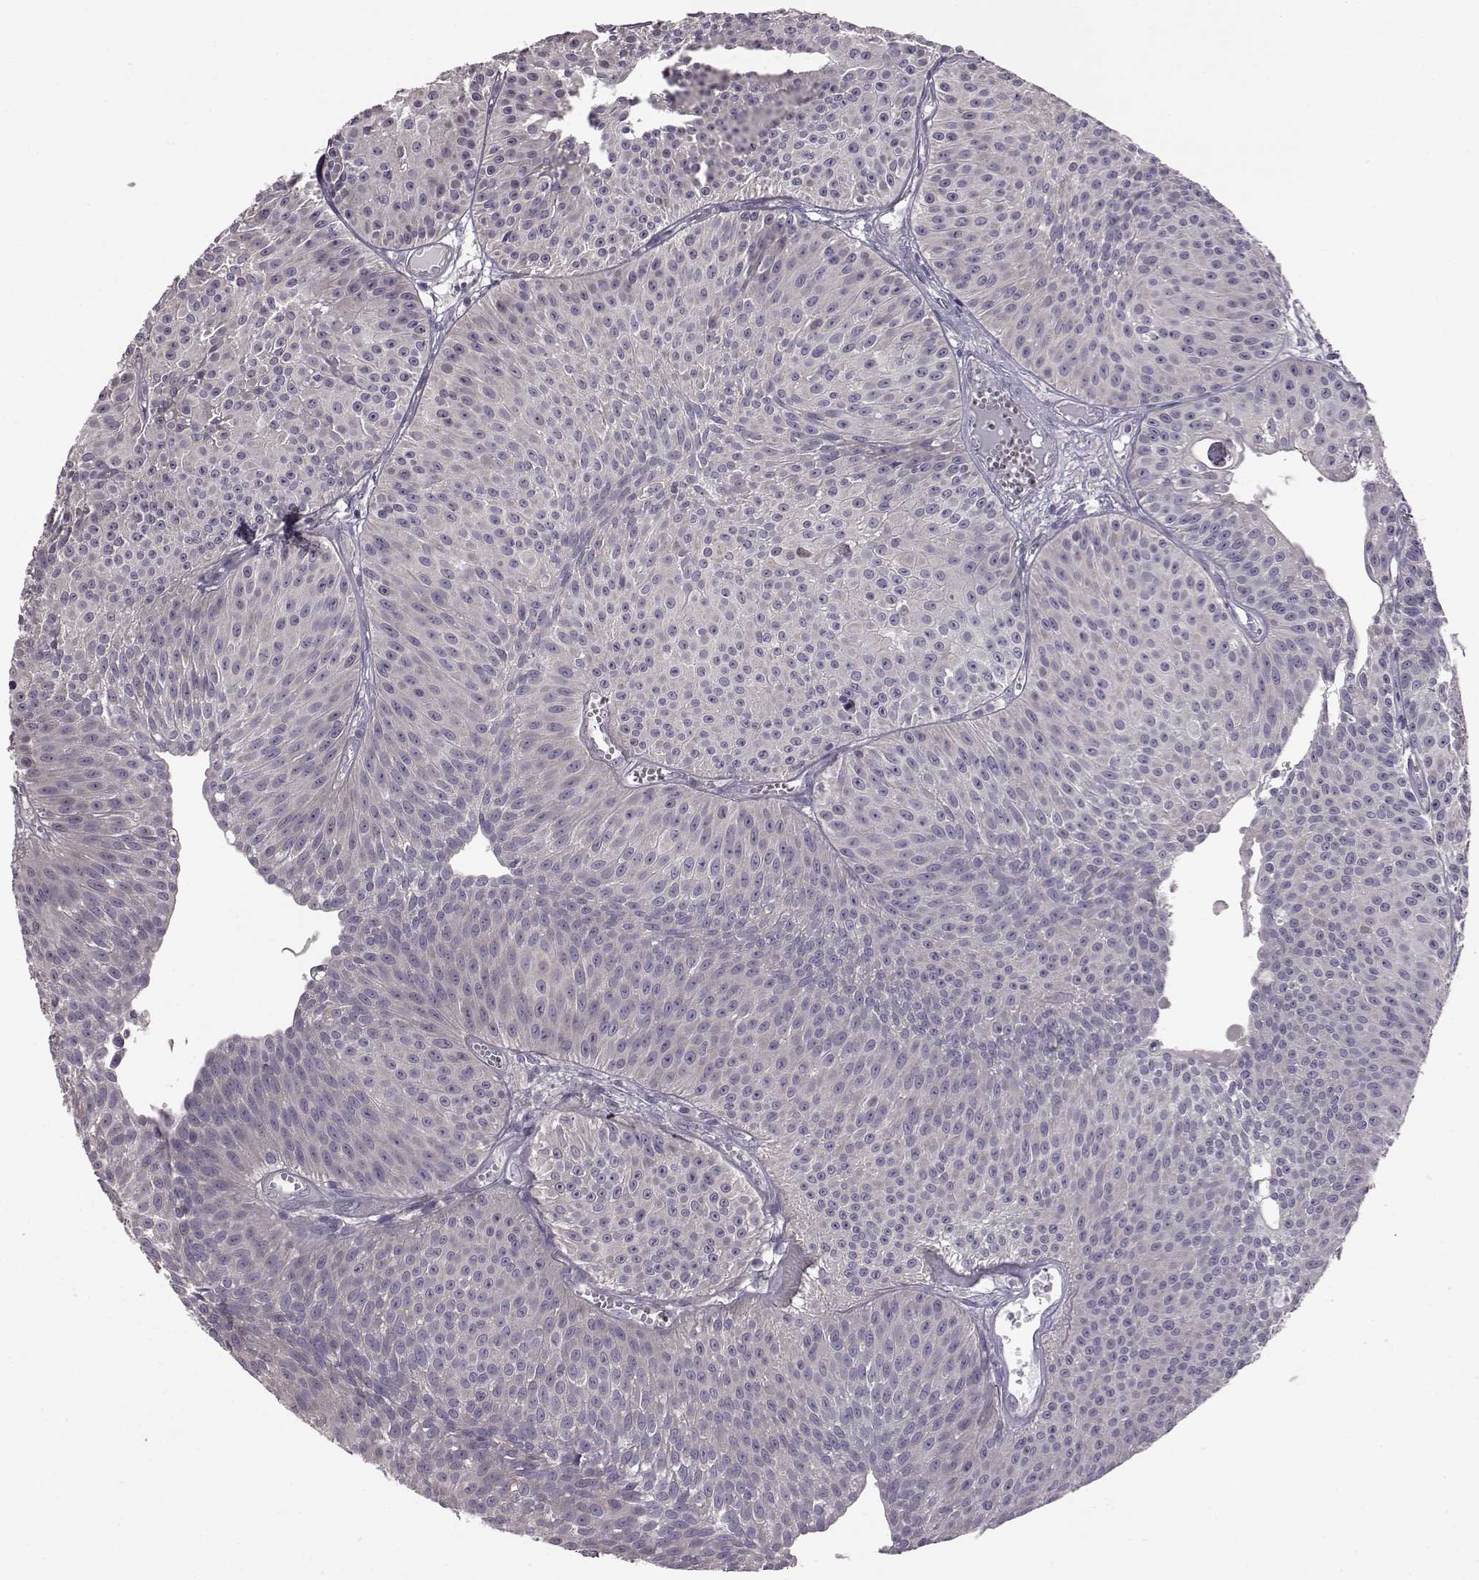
{"staining": {"intensity": "negative", "quantity": "none", "location": "none"}, "tissue": "urothelial cancer", "cell_type": "Tumor cells", "image_type": "cancer", "snomed": [{"axis": "morphology", "description": "Urothelial carcinoma, Low grade"}, {"axis": "topography", "description": "Urinary bladder"}], "caption": "Tumor cells are negative for protein expression in human low-grade urothelial carcinoma.", "gene": "ADGRG2", "patient": {"sex": "male", "age": 63}}